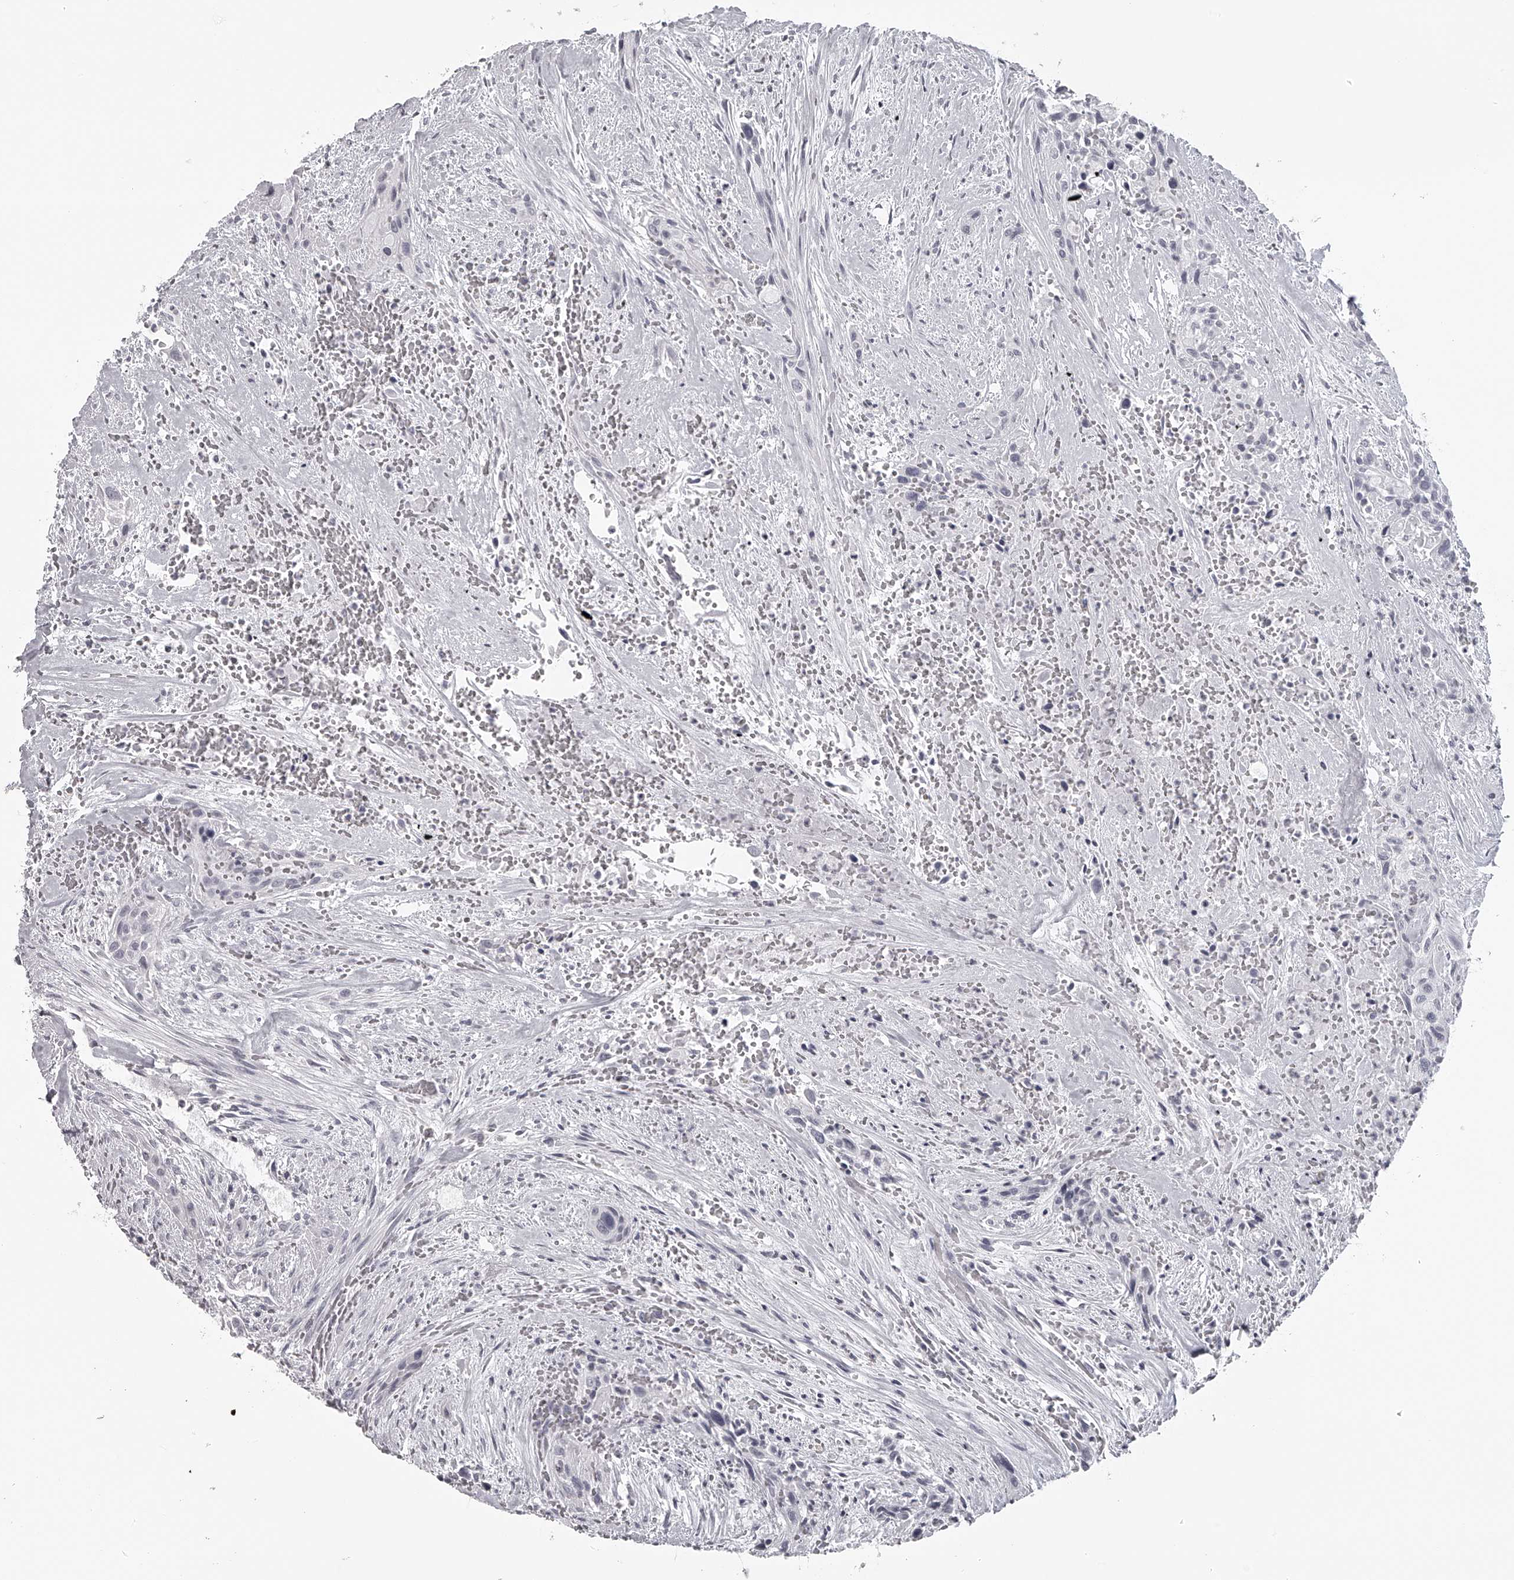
{"staining": {"intensity": "negative", "quantity": "none", "location": "none"}, "tissue": "urothelial cancer", "cell_type": "Tumor cells", "image_type": "cancer", "snomed": [{"axis": "morphology", "description": "Urothelial carcinoma, High grade"}, {"axis": "topography", "description": "Urinary bladder"}], "caption": "The immunohistochemistry (IHC) photomicrograph has no significant positivity in tumor cells of urothelial cancer tissue. (DAB immunohistochemistry, high magnification).", "gene": "SEC11C", "patient": {"sex": "male", "age": 35}}